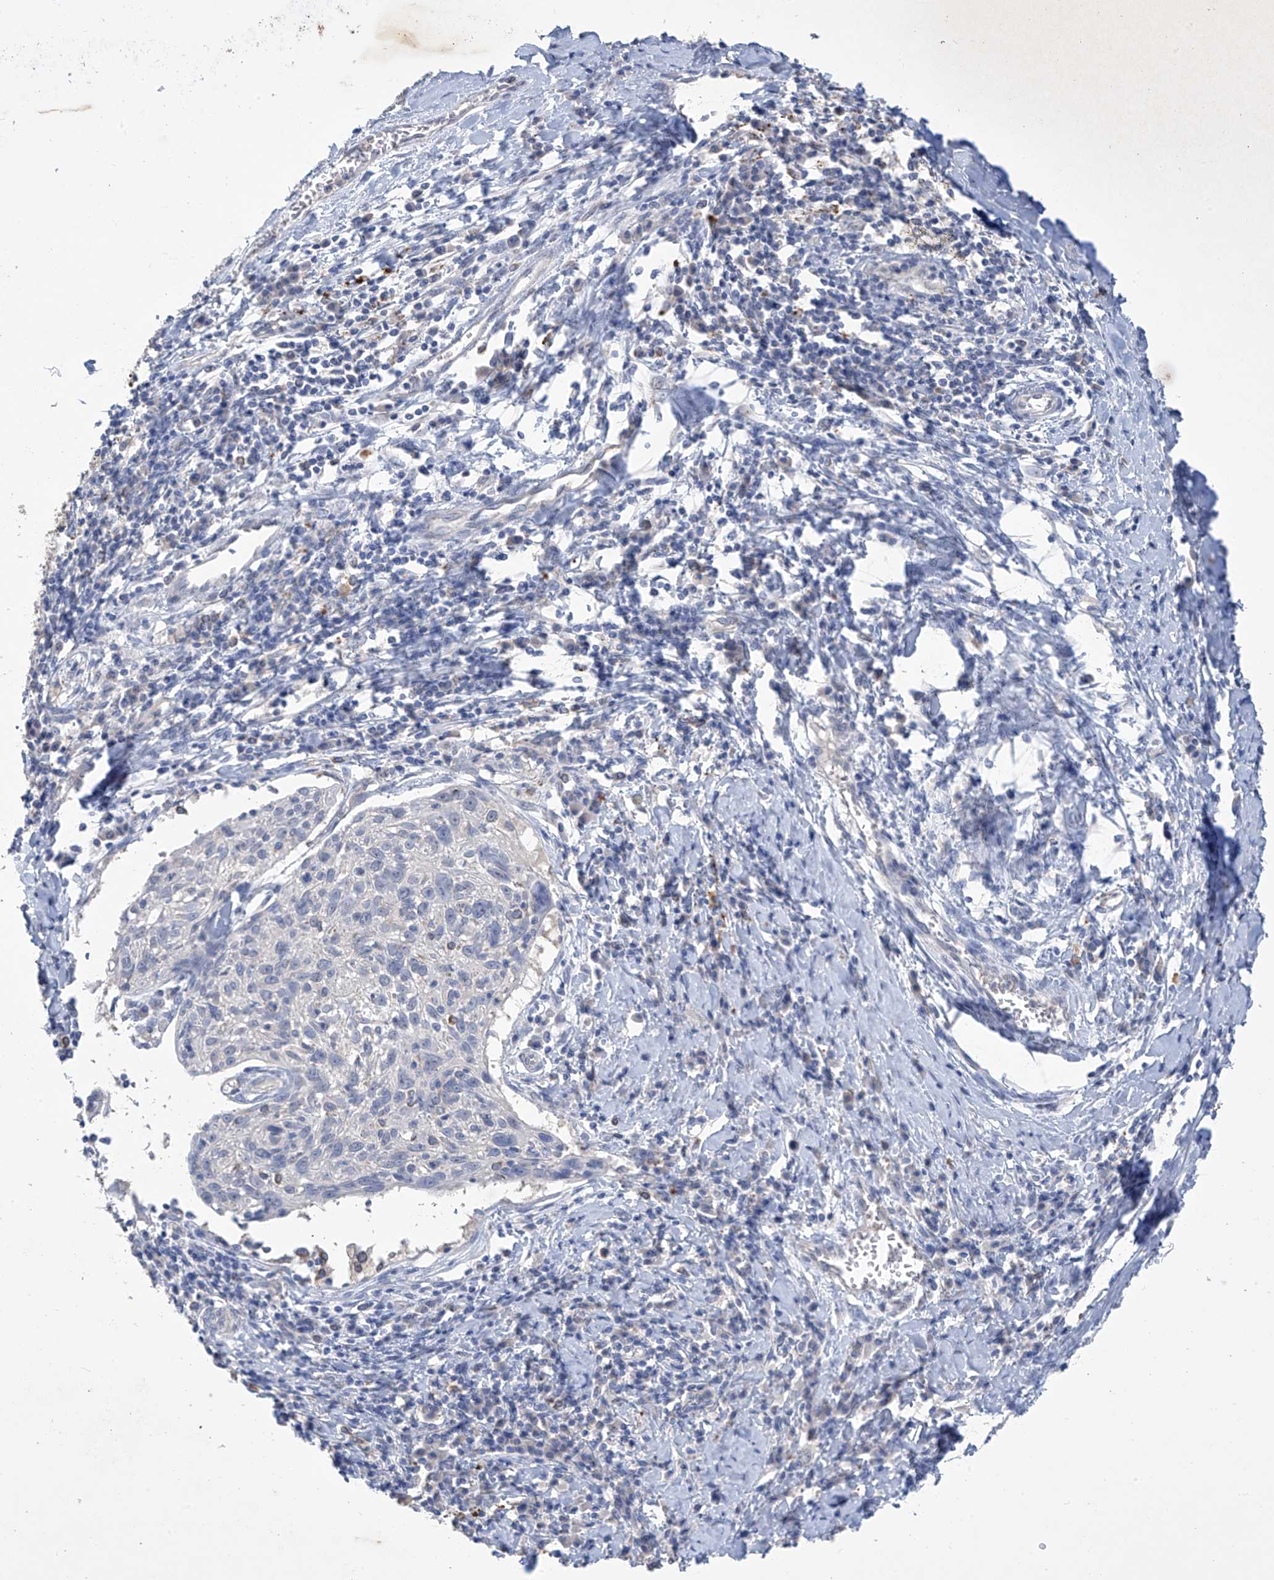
{"staining": {"intensity": "negative", "quantity": "none", "location": "none"}, "tissue": "cervical cancer", "cell_type": "Tumor cells", "image_type": "cancer", "snomed": [{"axis": "morphology", "description": "Squamous cell carcinoma, NOS"}, {"axis": "topography", "description": "Cervix"}], "caption": "Immunohistochemical staining of human cervical squamous cell carcinoma displays no significant positivity in tumor cells. The staining is performed using DAB brown chromogen with nuclei counter-stained in using hematoxylin.", "gene": "OGT", "patient": {"sex": "female", "age": 51}}